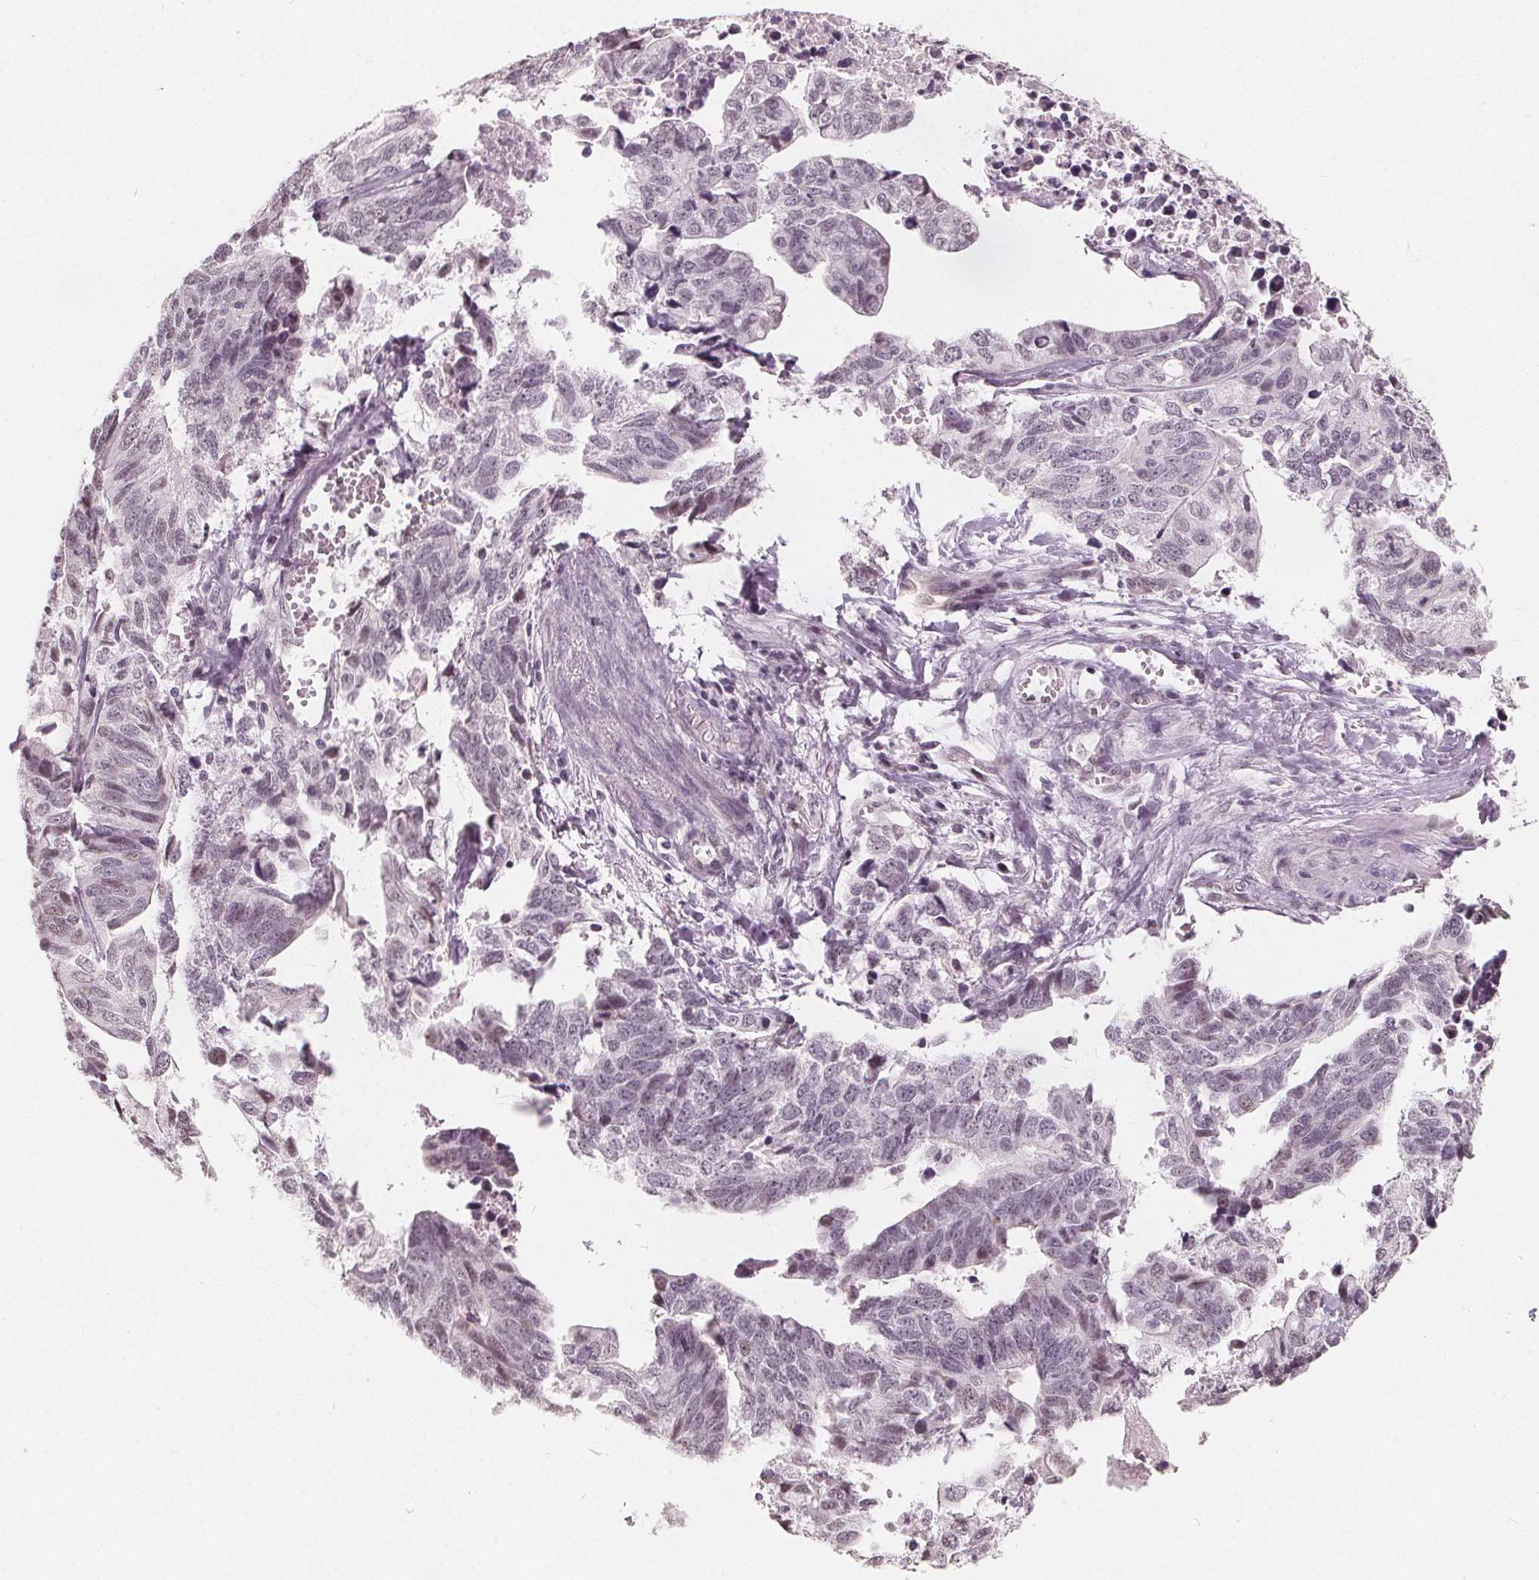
{"staining": {"intensity": "negative", "quantity": "none", "location": "none"}, "tissue": "stomach cancer", "cell_type": "Tumor cells", "image_type": "cancer", "snomed": [{"axis": "morphology", "description": "Adenocarcinoma, NOS"}, {"axis": "topography", "description": "Stomach, upper"}], "caption": "Protein analysis of stomach cancer displays no significant staining in tumor cells.", "gene": "NUP210L", "patient": {"sex": "female", "age": 67}}